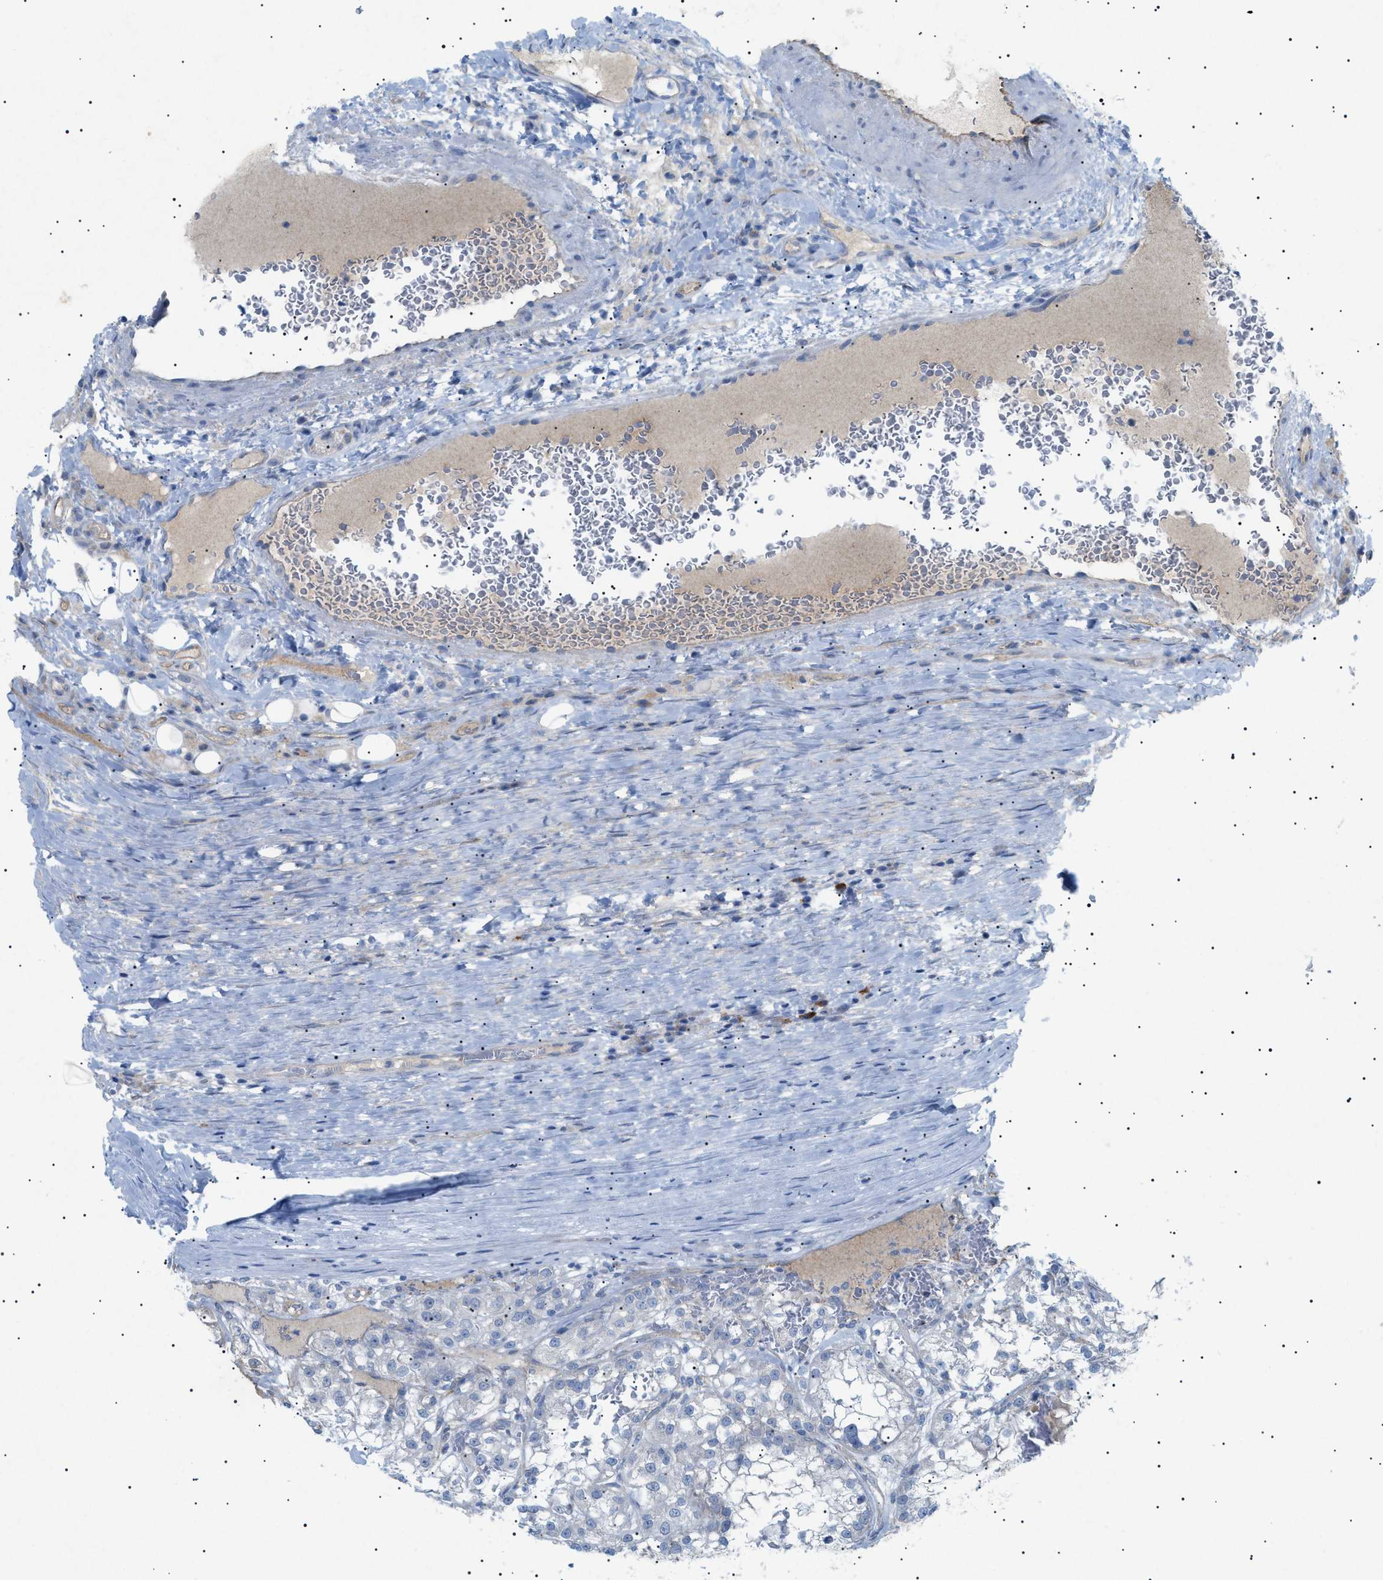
{"staining": {"intensity": "negative", "quantity": "none", "location": "none"}, "tissue": "renal cancer", "cell_type": "Tumor cells", "image_type": "cancer", "snomed": [{"axis": "morphology", "description": "Adenocarcinoma, NOS"}, {"axis": "topography", "description": "Kidney"}], "caption": "Immunohistochemical staining of human renal cancer shows no significant expression in tumor cells. (Stains: DAB immunohistochemistry with hematoxylin counter stain, Microscopy: brightfield microscopy at high magnification).", "gene": "ADAMTS1", "patient": {"sex": "female", "age": 52}}